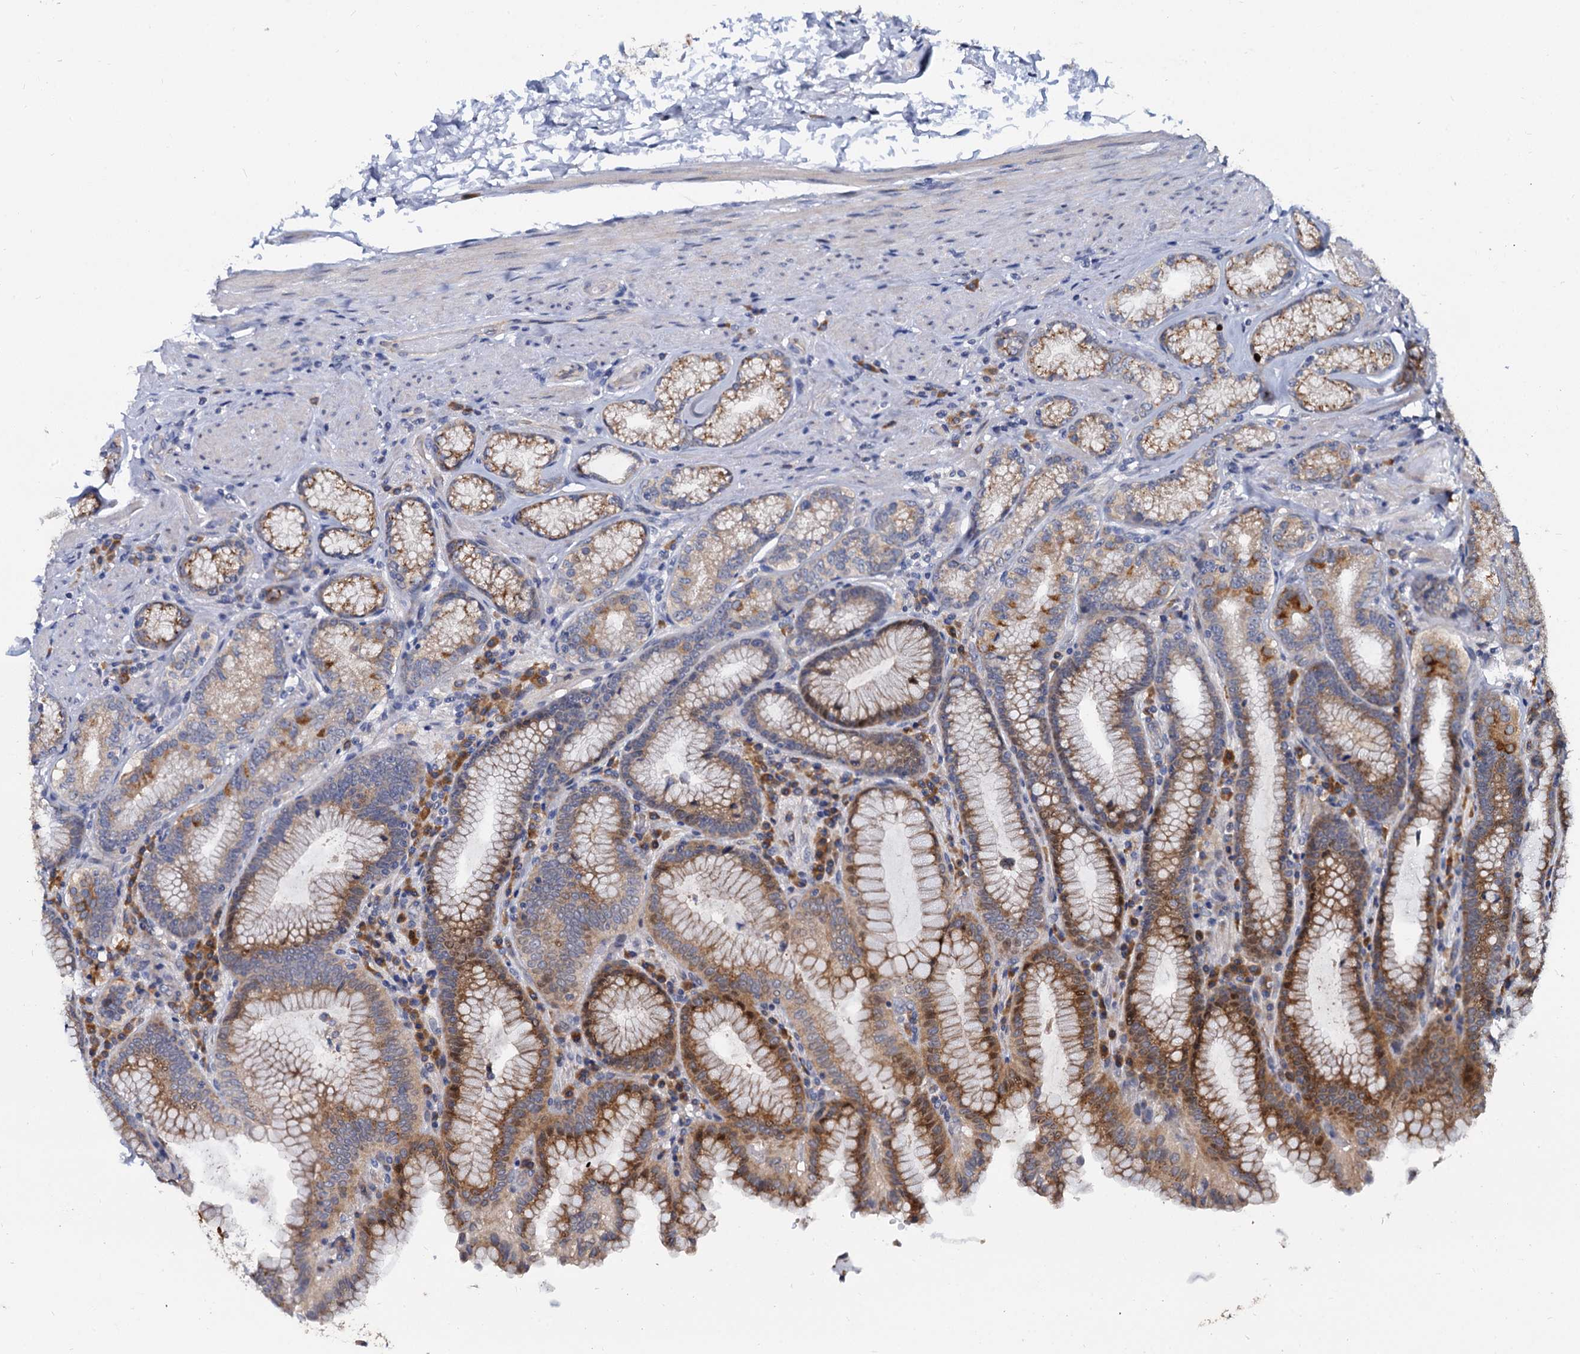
{"staining": {"intensity": "moderate", "quantity": ">75%", "location": "cytoplasmic/membranous"}, "tissue": "stomach", "cell_type": "Glandular cells", "image_type": "normal", "snomed": [{"axis": "morphology", "description": "Normal tissue, NOS"}, {"axis": "topography", "description": "Stomach, upper"}, {"axis": "topography", "description": "Stomach, lower"}], "caption": "The micrograph exhibits immunohistochemical staining of benign stomach. There is moderate cytoplasmic/membranous staining is appreciated in approximately >75% of glandular cells.", "gene": "WWC3", "patient": {"sex": "female", "age": 76}}